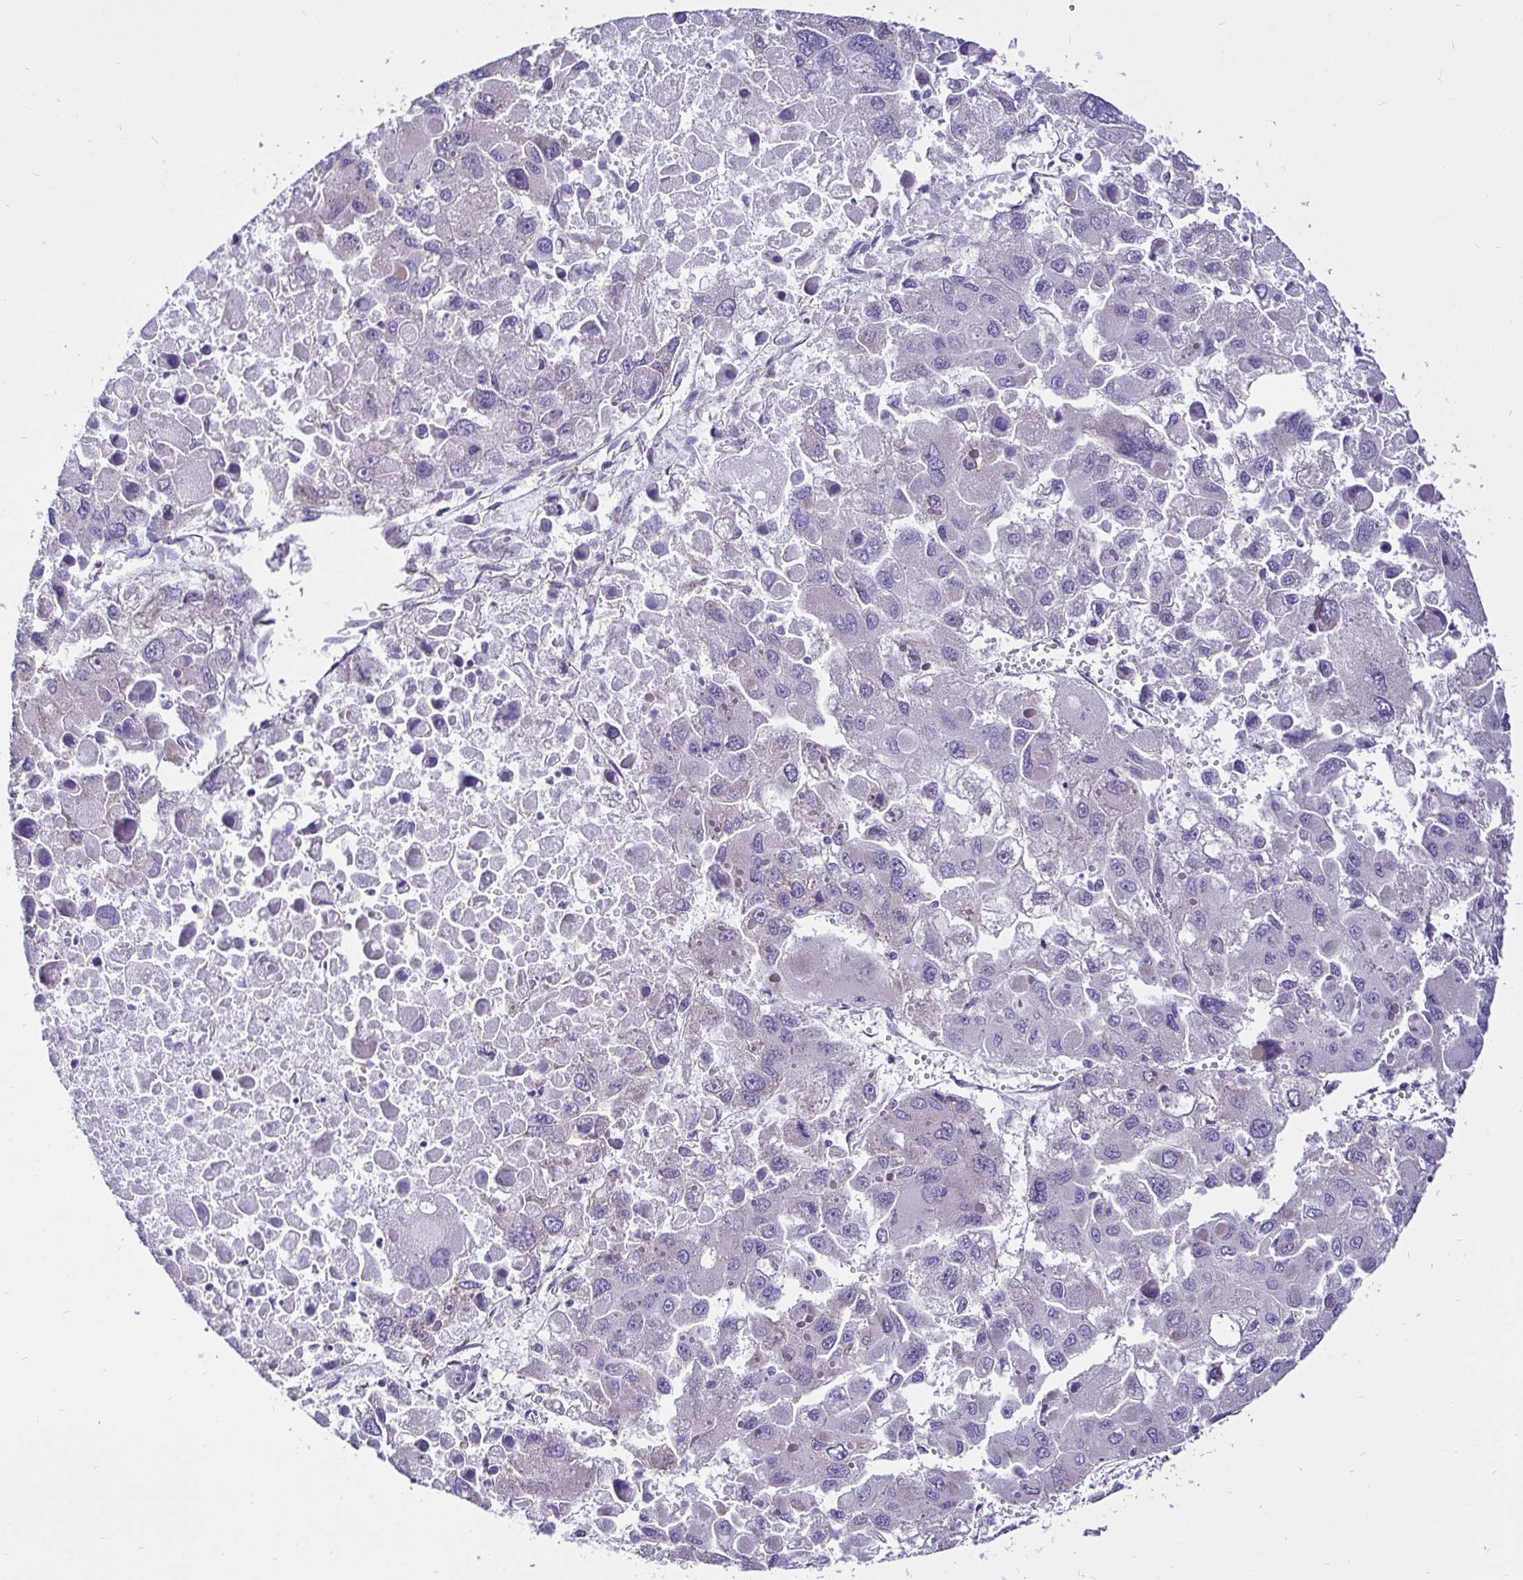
{"staining": {"intensity": "negative", "quantity": "none", "location": "none"}, "tissue": "liver cancer", "cell_type": "Tumor cells", "image_type": "cancer", "snomed": [{"axis": "morphology", "description": "Carcinoma, Hepatocellular, NOS"}, {"axis": "topography", "description": "Liver"}], "caption": "Immunohistochemical staining of human liver cancer shows no significant staining in tumor cells. (Immunohistochemistry (ihc), brightfield microscopy, high magnification).", "gene": "CCDC122", "patient": {"sex": "female", "age": 41}}